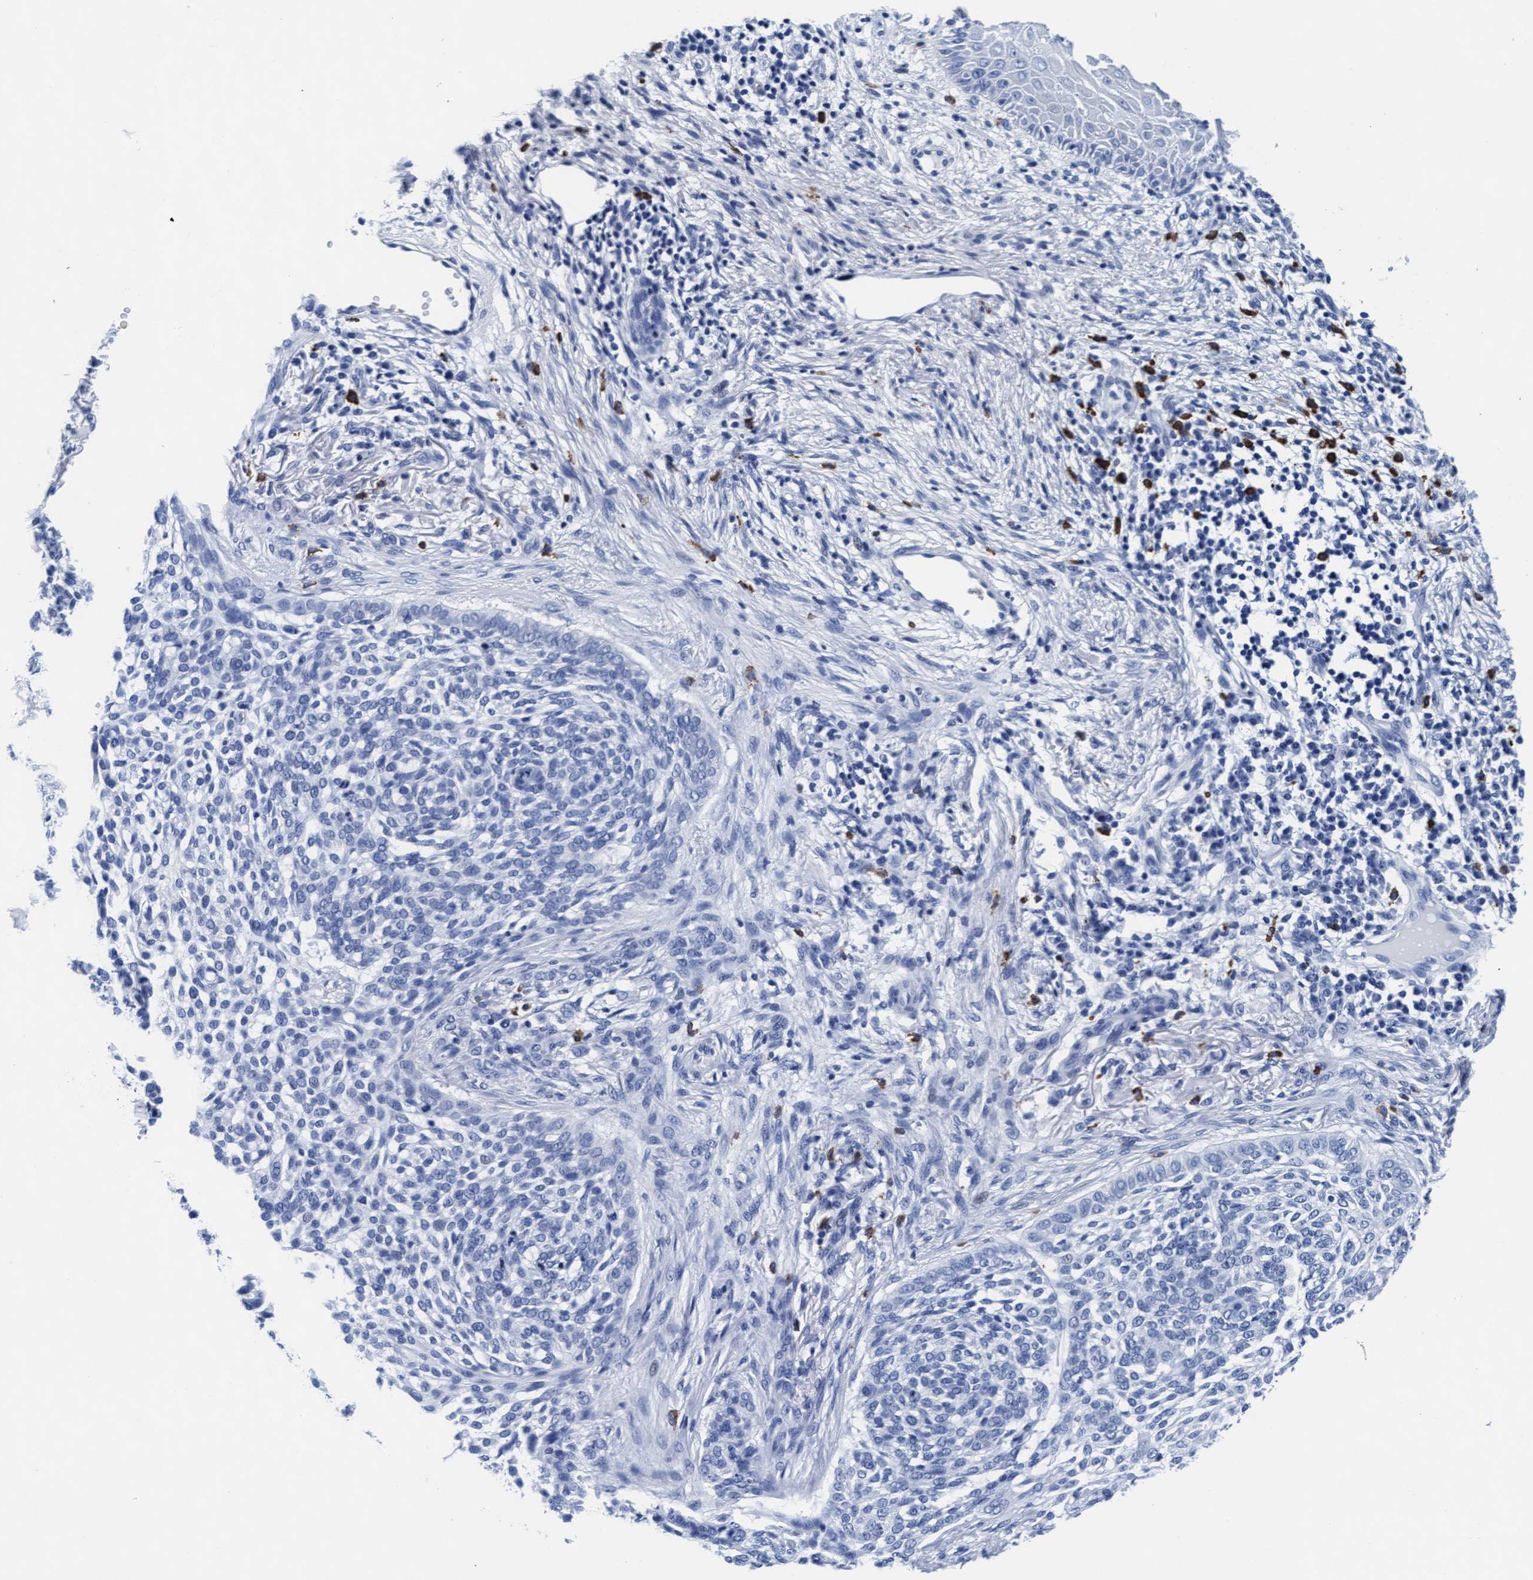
{"staining": {"intensity": "negative", "quantity": "none", "location": "none"}, "tissue": "skin cancer", "cell_type": "Tumor cells", "image_type": "cancer", "snomed": [{"axis": "morphology", "description": "Basal cell carcinoma"}, {"axis": "topography", "description": "Skin"}], "caption": "Immunohistochemistry (IHC) photomicrograph of human basal cell carcinoma (skin) stained for a protein (brown), which demonstrates no staining in tumor cells.", "gene": "ARSG", "patient": {"sex": "female", "age": 64}}